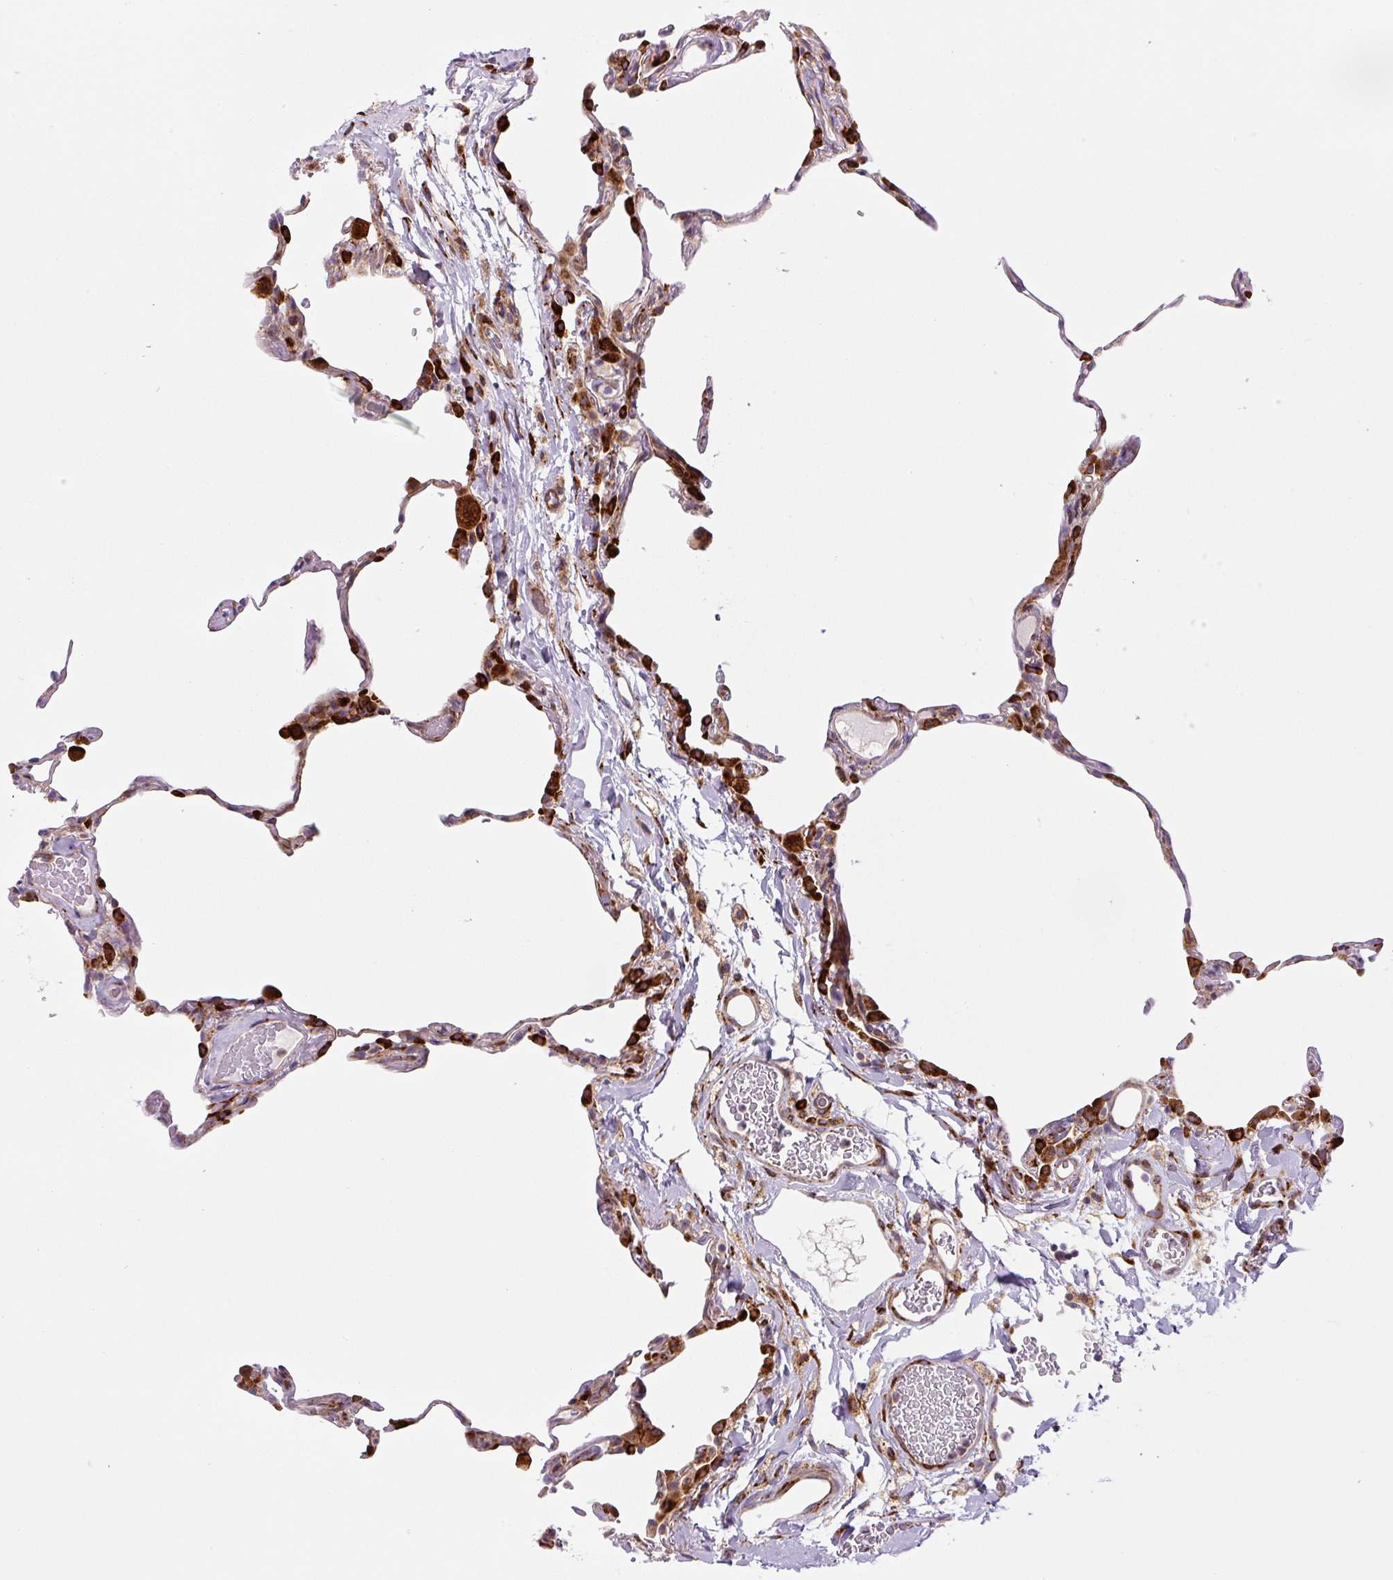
{"staining": {"intensity": "strong", "quantity": "<25%", "location": "cytoplasmic/membranous"}, "tissue": "lung", "cell_type": "Alveolar cells", "image_type": "normal", "snomed": [{"axis": "morphology", "description": "Normal tissue, NOS"}, {"axis": "topography", "description": "Lung"}], "caption": "Protein staining of benign lung demonstrates strong cytoplasmic/membranous expression in approximately <25% of alveolar cells.", "gene": "DISP3", "patient": {"sex": "female", "age": 57}}